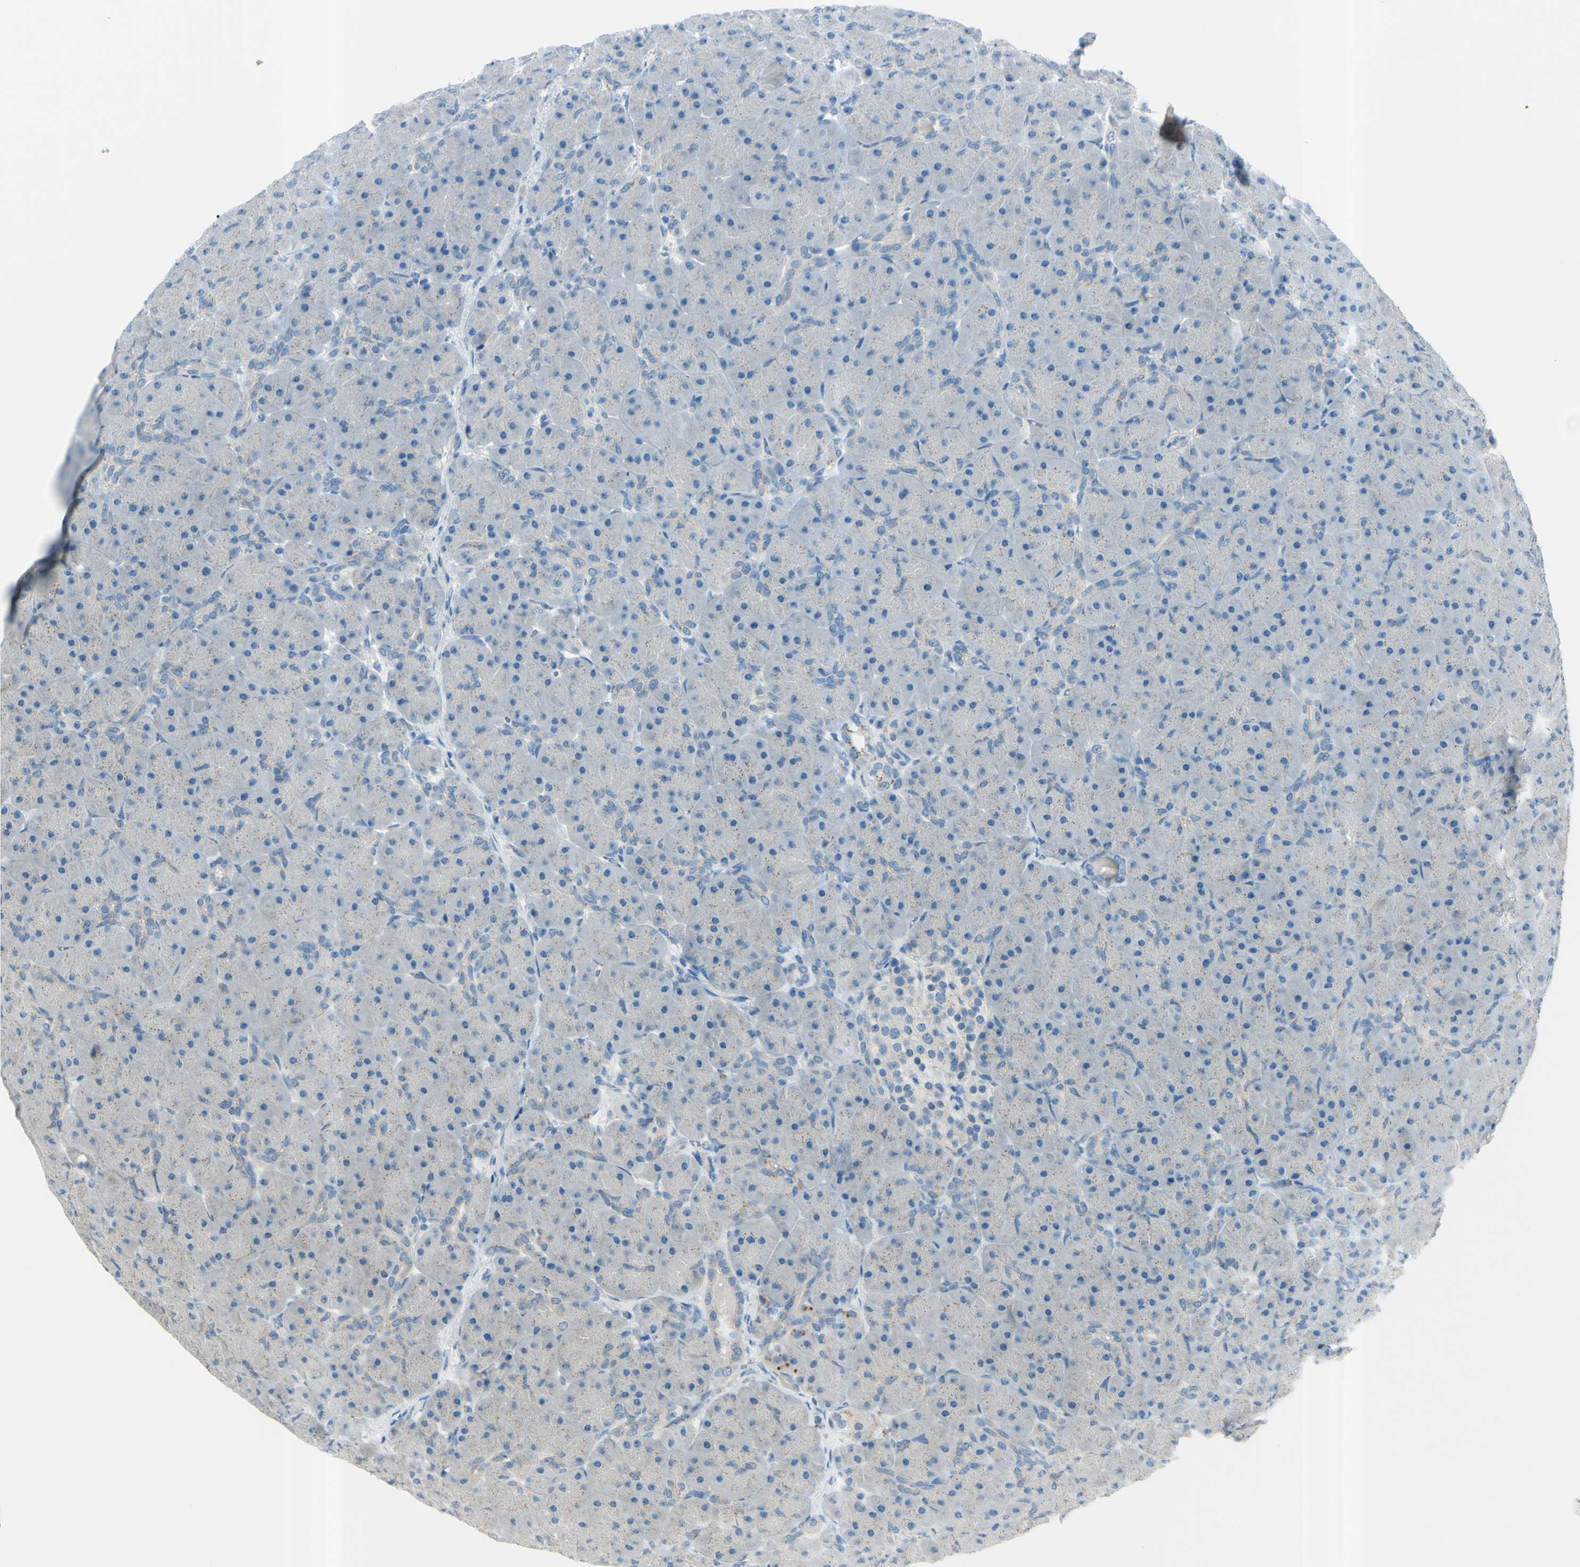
{"staining": {"intensity": "negative", "quantity": "none", "location": "none"}, "tissue": "pancreas", "cell_type": "Exocrine glandular cells", "image_type": "normal", "snomed": [{"axis": "morphology", "description": "Normal tissue, NOS"}, {"axis": "topography", "description": "Pancreas"}], "caption": "The image demonstrates no staining of exocrine glandular cells in unremarkable pancreas. (Brightfield microscopy of DAB (3,3'-diaminobenzidine) immunohistochemistry (IHC) at high magnification).", "gene": "B4GALT1", "patient": {"sex": "male", "age": 66}}